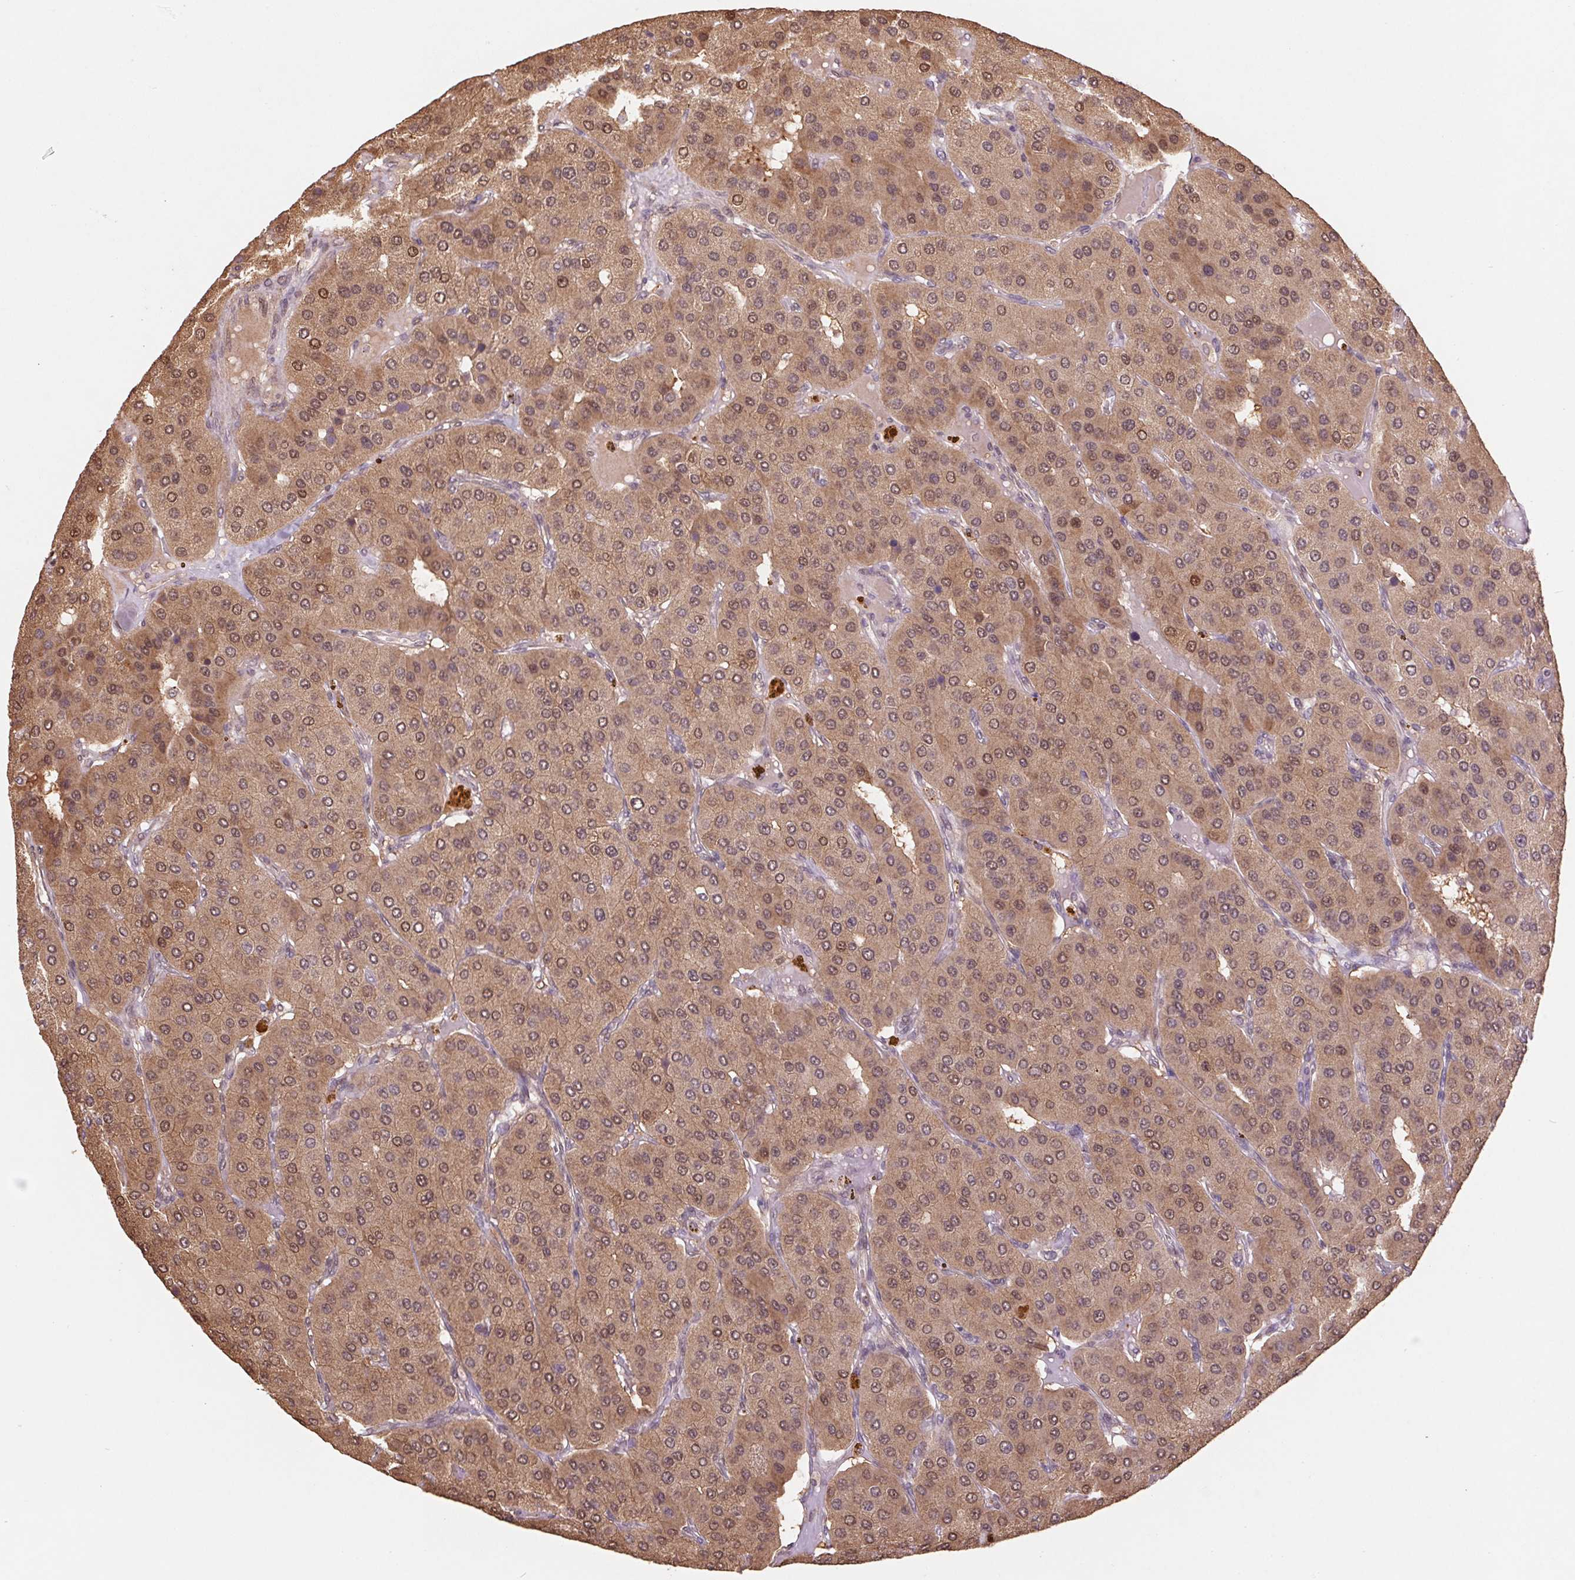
{"staining": {"intensity": "moderate", "quantity": ">75%", "location": "cytoplasmic/membranous,nuclear"}, "tissue": "parathyroid gland", "cell_type": "Glandular cells", "image_type": "normal", "snomed": [{"axis": "morphology", "description": "Normal tissue, NOS"}, {"axis": "morphology", "description": "Adenoma, NOS"}, {"axis": "topography", "description": "Parathyroid gland"}], "caption": "Moderate cytoplasmic/membranous,nuclear protein expression is appreciated in approximately >75% of glandular cells in parathyroid gland.", "gene": "CUTA", "patient": {"sex": "female", "age": 86}}